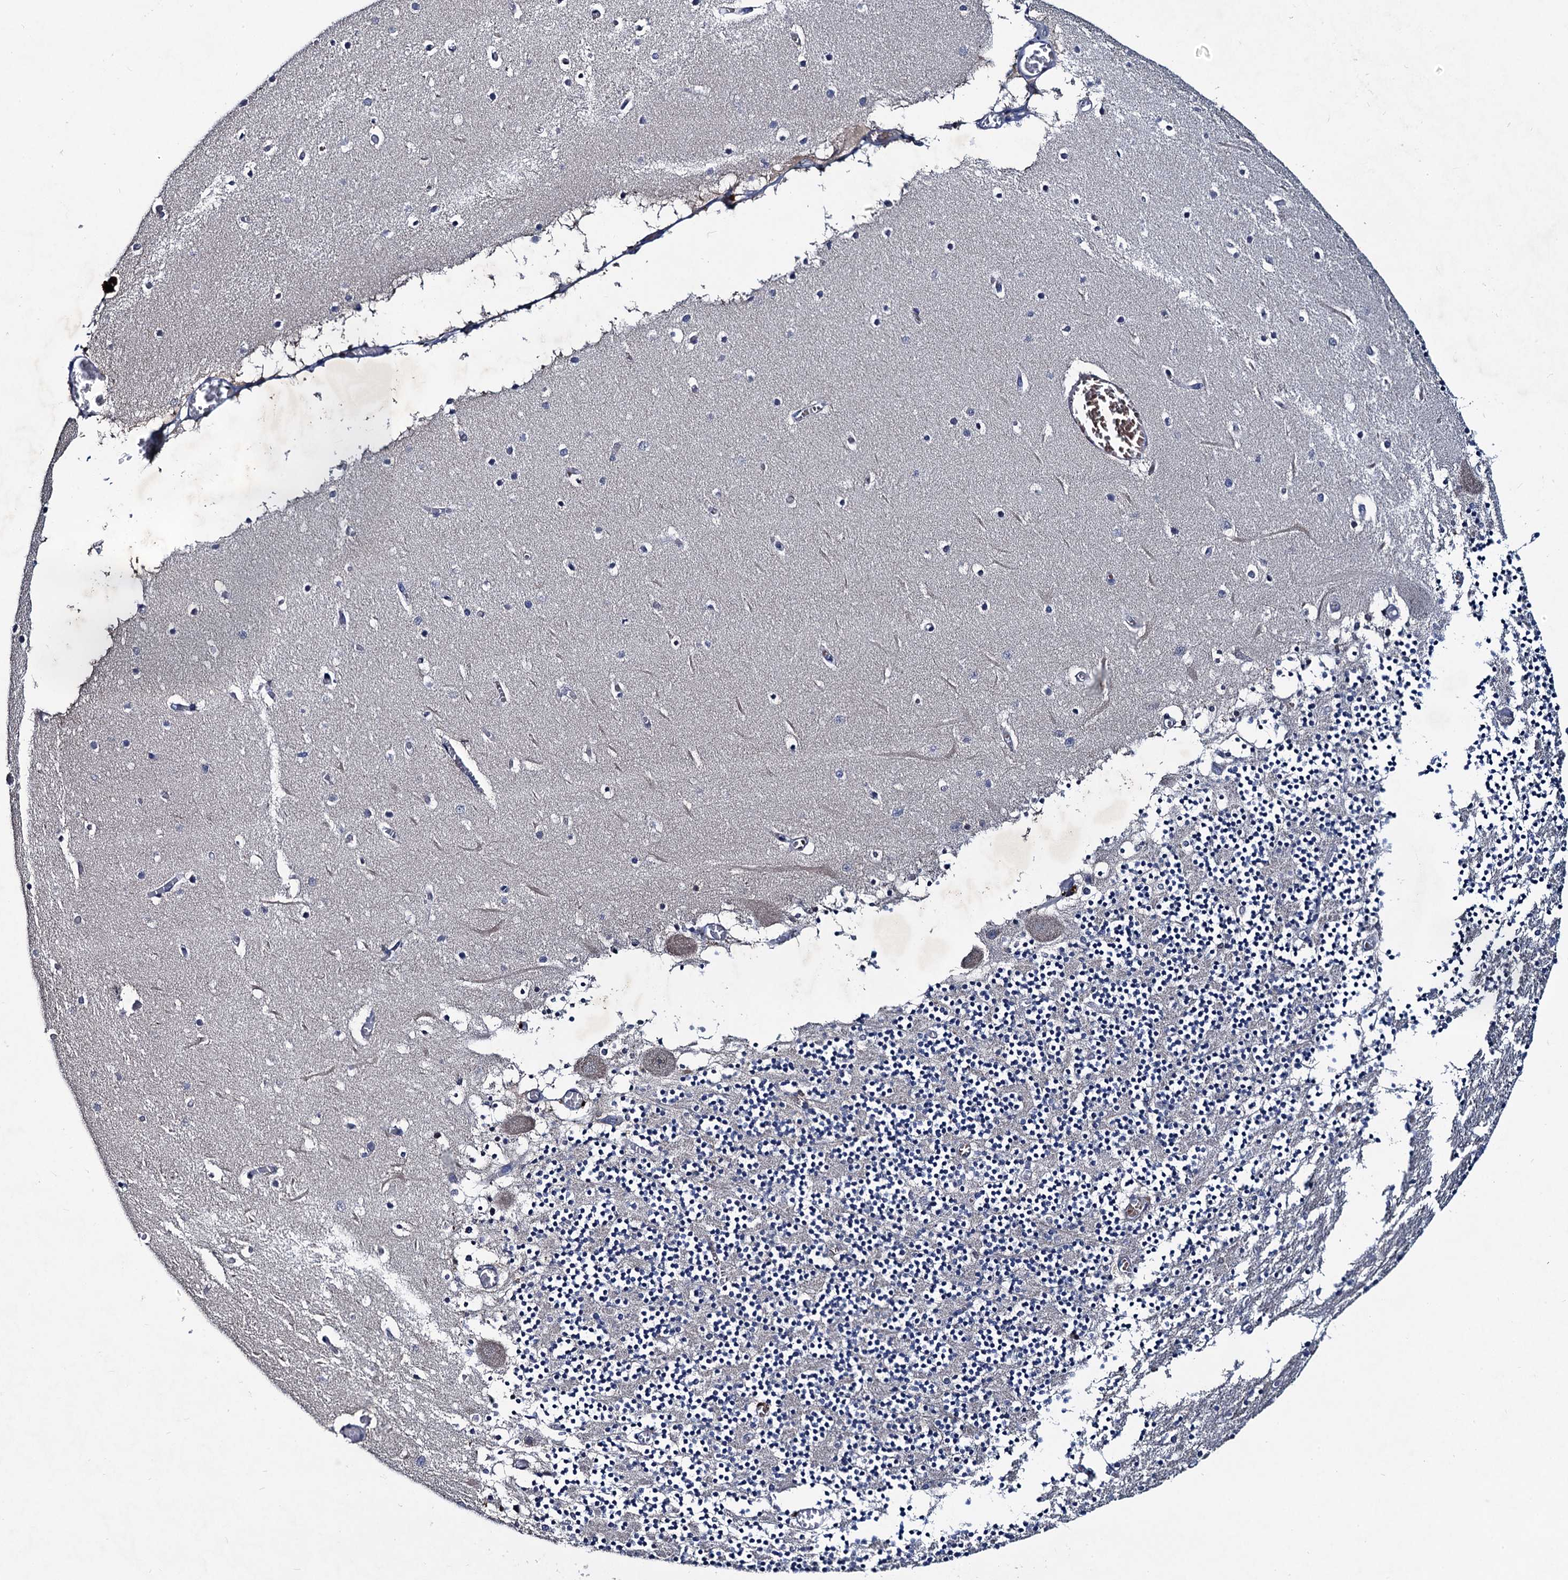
{"staining": {"intensity": "negative", "quantity": "none", "location": "none"}, "tissue": "cerebellum", "cell_type": "Cells in granular layer", "image_type": "normal", "snomed": [{"axis": "morphology", "description": "Normal tissue, NOS"}, {"axis": "topography", "description": "Cerebellum"}], "caption": "A histopathology image of cerebellum stained for a protein exhibits no brown staining in cells in granular layer.", "gene": "RTKN2", "patient": {"sex": "female", "age": 28}}